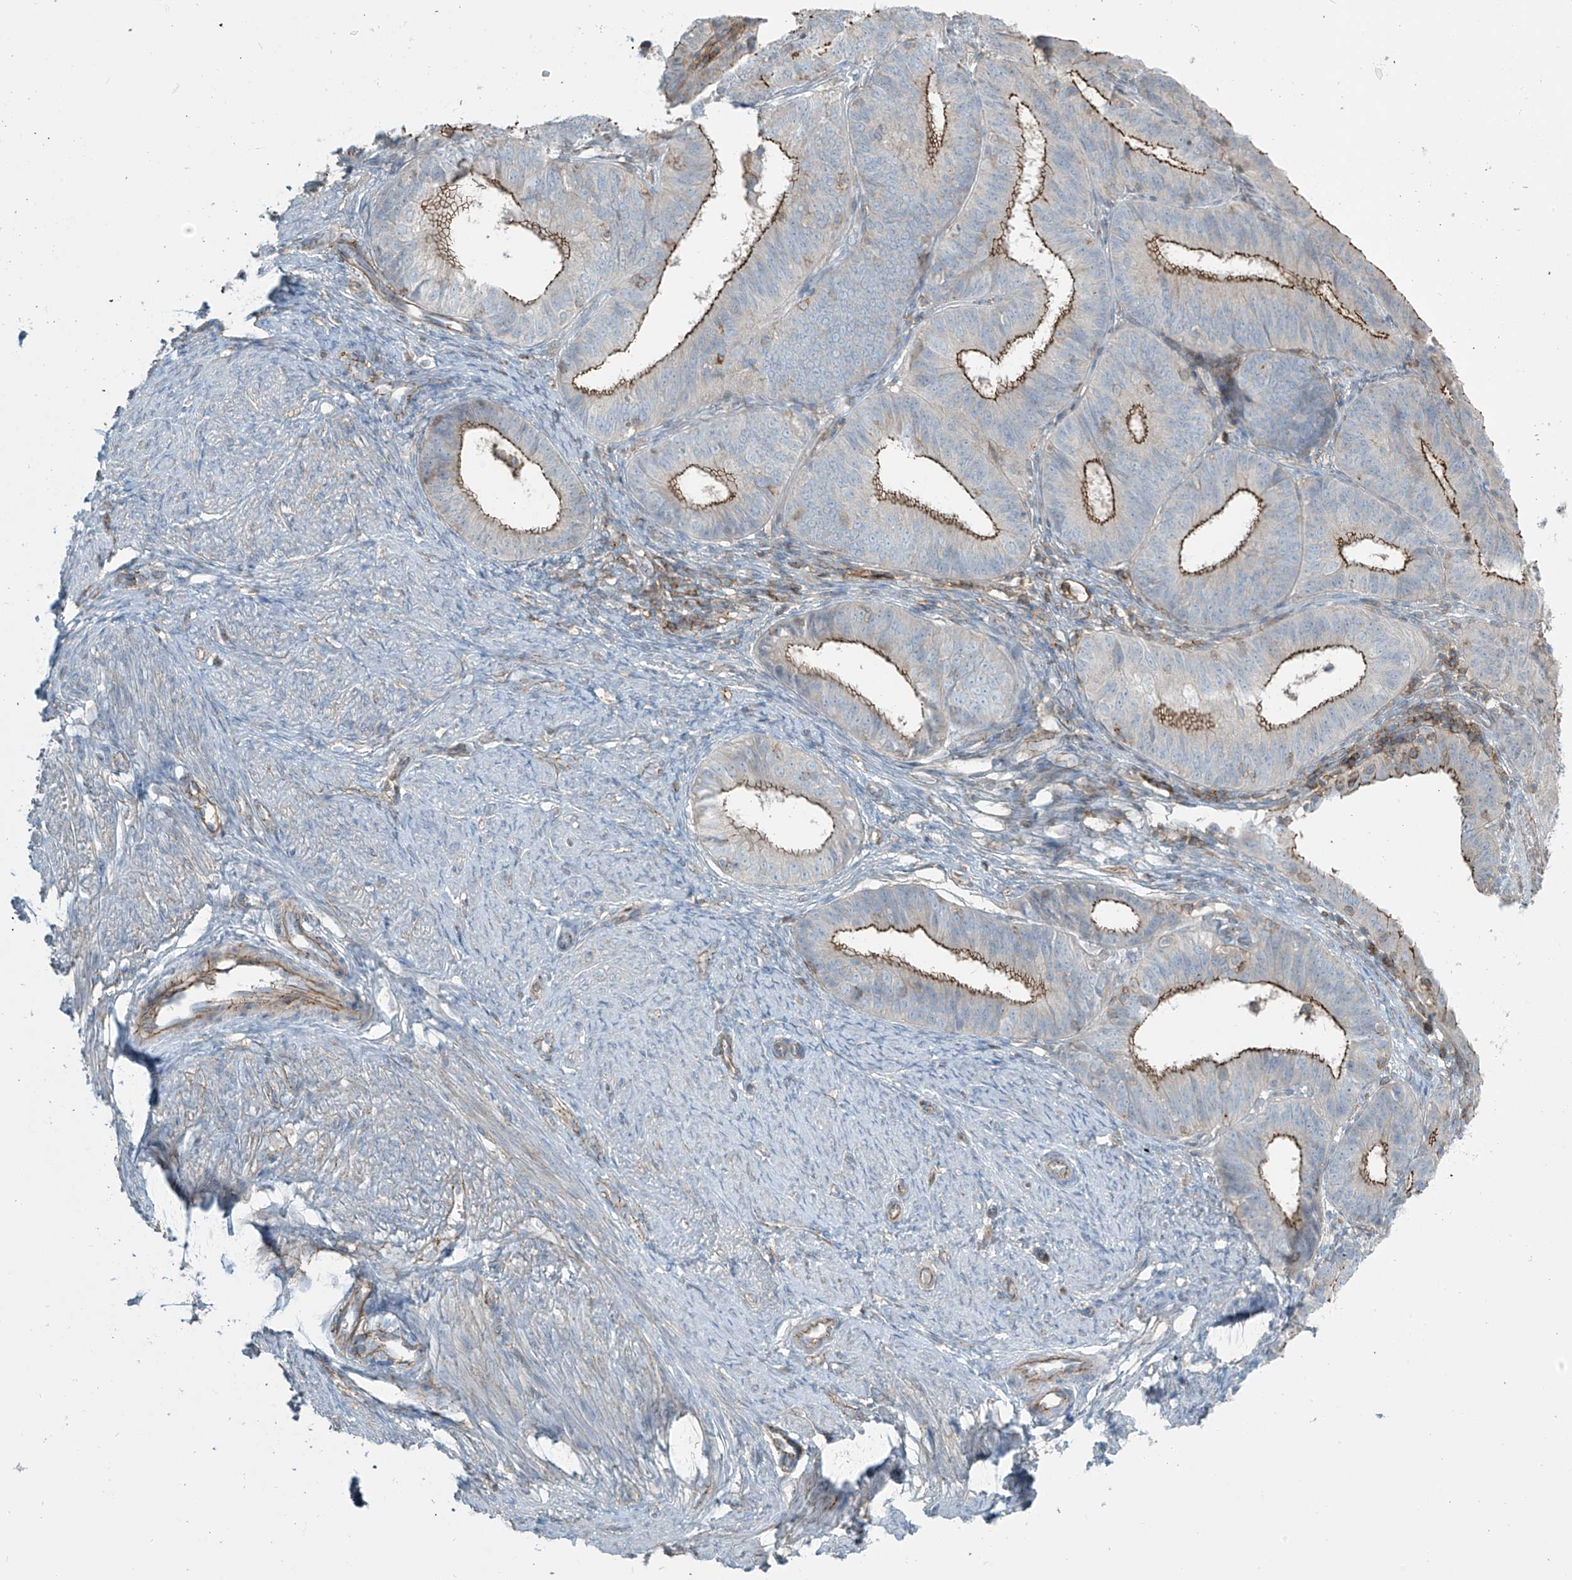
{"staining": {"intensity": "strong", "quantity": ">75%", "location": "cytoplasmic/membranous"}, "tissue": "endometrial cancer", "cell_type": "Tumor cells", "image_type": "cancer", "snomed": [{"axis": "morphology", "description": "Adenocarcinoma, NOS"}, {"axis": "topography", "description": "Endometrium"}], "caption": "Adenocarcinoma (endometrial) was stained to show a protein in brown. There is high levels of strong cytoplasmic/membranous expression in approximately >75% of tumor cells.", "gene": "SLC9A2", "patient": {"sex": "female", "age": 51}}